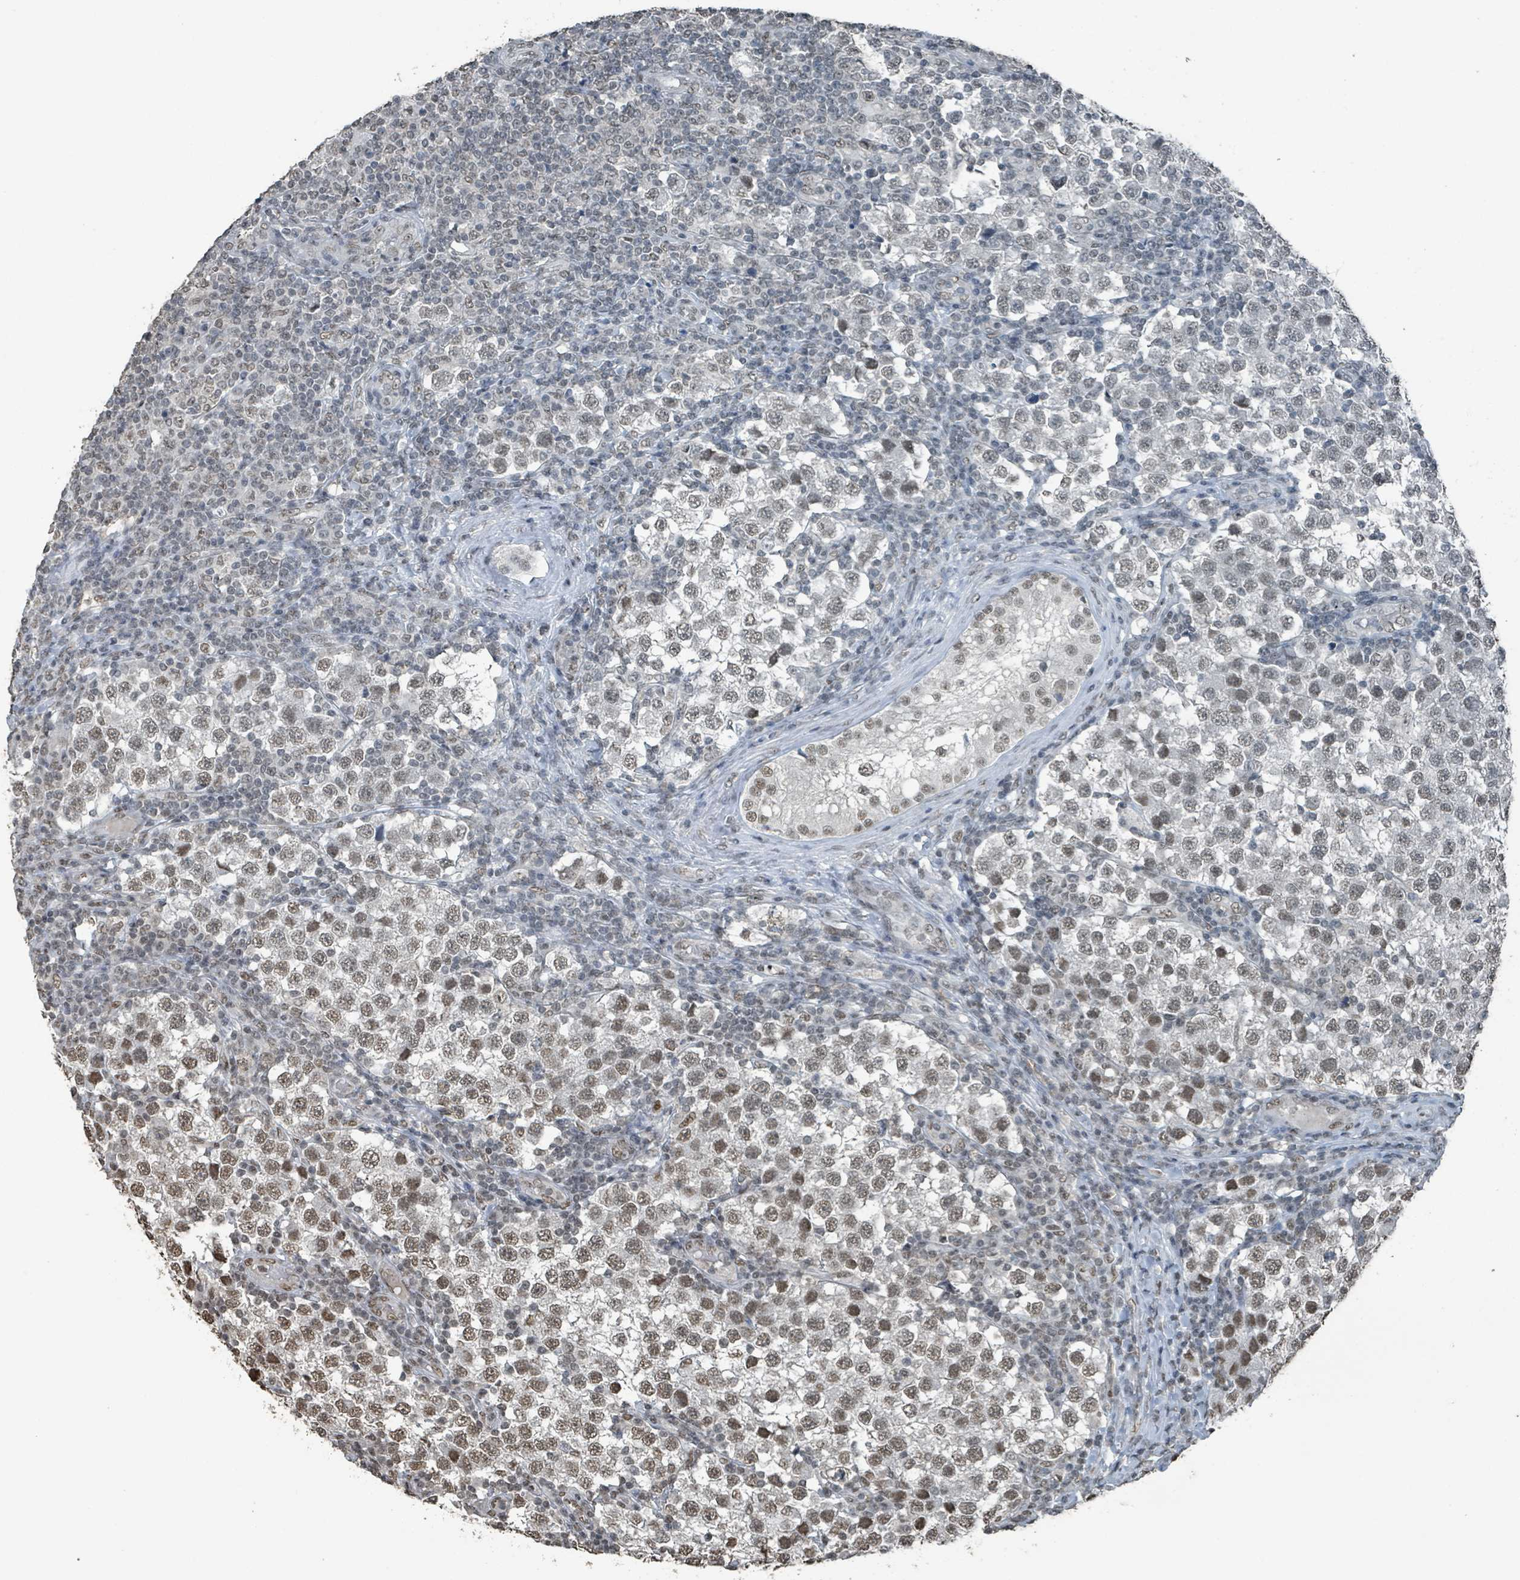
{"staining": {"intensity": "moderate", "quantity": ">75%", "location": "nuclear"}, "tissue": "testis cancer", "cell_type": "Tumor cells", "image_type": "cancer", "snomed": [{"axis": "morphology", "description": "Seminoma, NOS"}, {"axis": "topography", "description": "Testis"}], "caption": "This histopathology image shows immunohistochemistry staining of human testis cancer, with medium moderate nuclear positivity in approximately >75% of tumor cells.", "gene": "PHIP", "patient": {"sex": "male", "age": 34}}